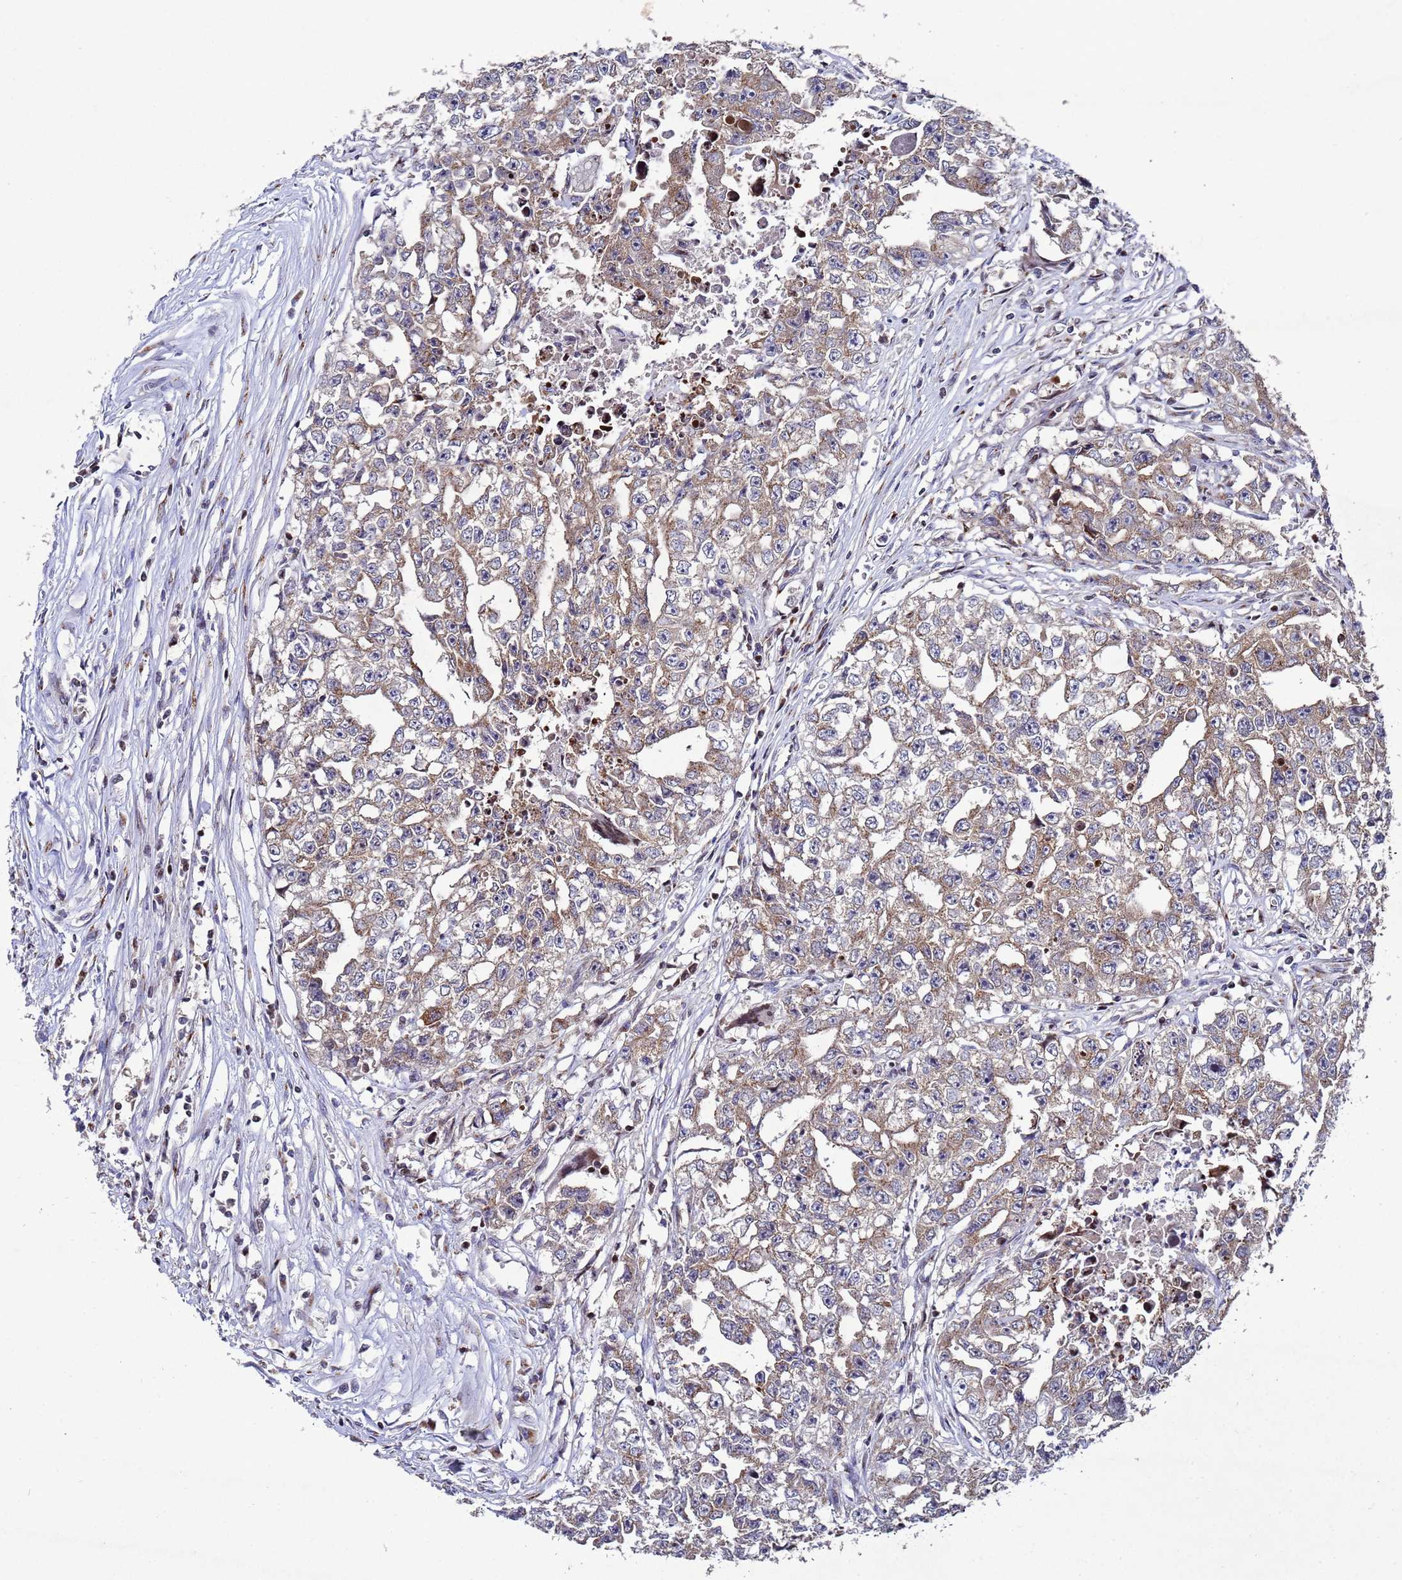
{"staining": {"intensity": "moderate", "quantity": "25%-75%", "location": "cytoplasmic/membranous"}, "tissue": "testis cancer", "cell_type": "Tumor cells", "image_type": "cancer", "snomed": [{"axis": "morphology", "description": "Seminoma, NOS"}, {"axis": "morphology", "description": "Carcinoma, Embryonal, NOS"}, {"axis": "topography", "description": "Testis"}], "caption": "IHC staining of embryonal carcinoma (testis), which shows medium levels of moderate cytoplasmic/membranous positivity in approximately 25%-75% of tumor cells indicating moderate cytoplasmic/membranous protein staining. The staining was performed using DAB (brown) for protein detection and nuclei were counterstained in hematoxylin (blue).", "gene": "NSUN6", "patient": {"sex": "male", "age": 43}}